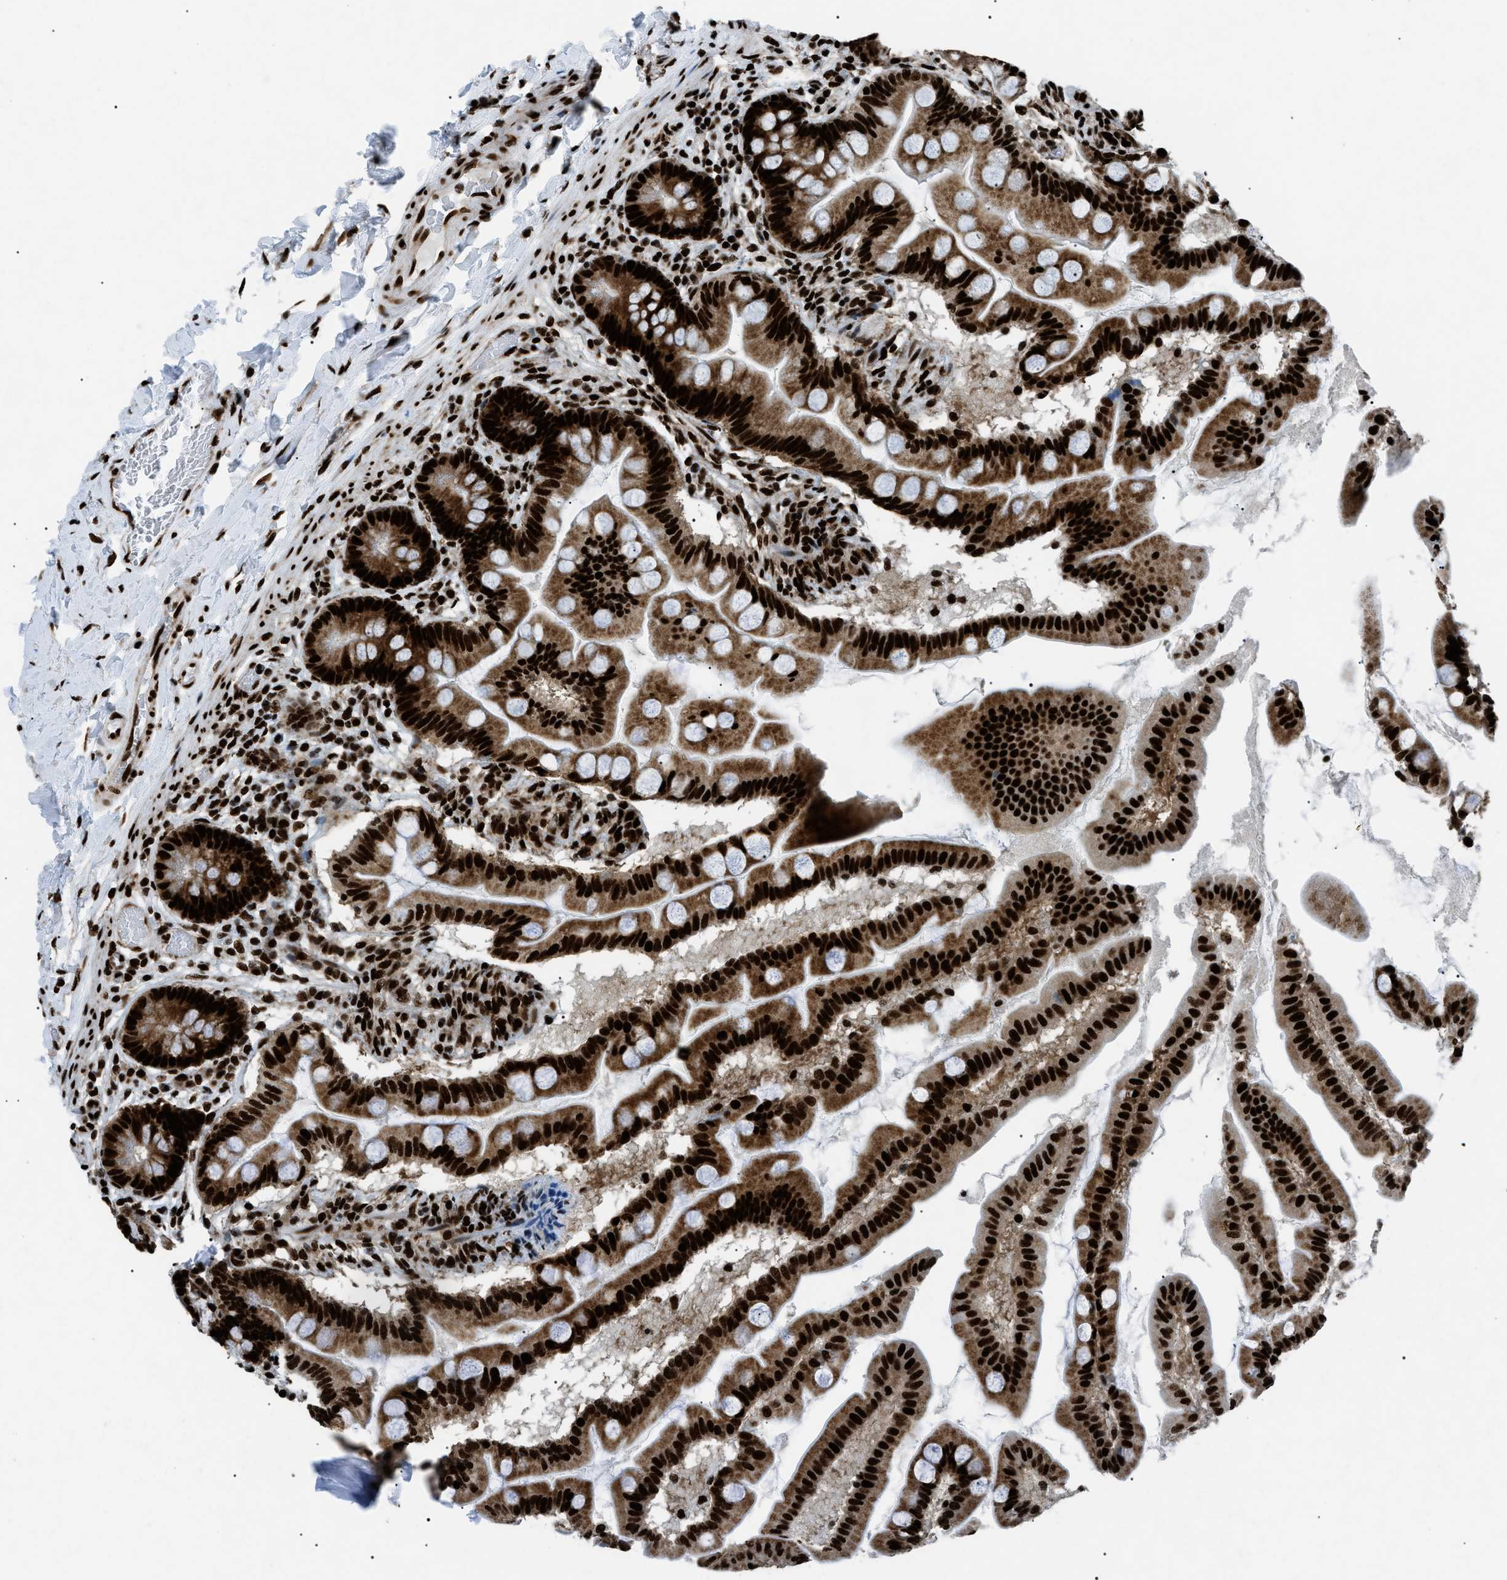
{"staining": {"intensity": "strong", "quantity": ">75%", "location": "cytoplasmic/membranous,nuclear"}, "tissue": "small intestine", "cell_type": "Glandular cells", "image_type": "normal", "snomed": [{"axis": "morphology", "description": "Normal tissue, NOS"}, {"axis": "topography", "description": "Small intestine"}], "caption": "Glandular cells display high levels of strong cytoplasmic/membranous,nuclear positivity in approximately >75% of cells in benign human small intestine.", "gene": "HNRNPK", "patient": {"sex": "female", "age": 56}}